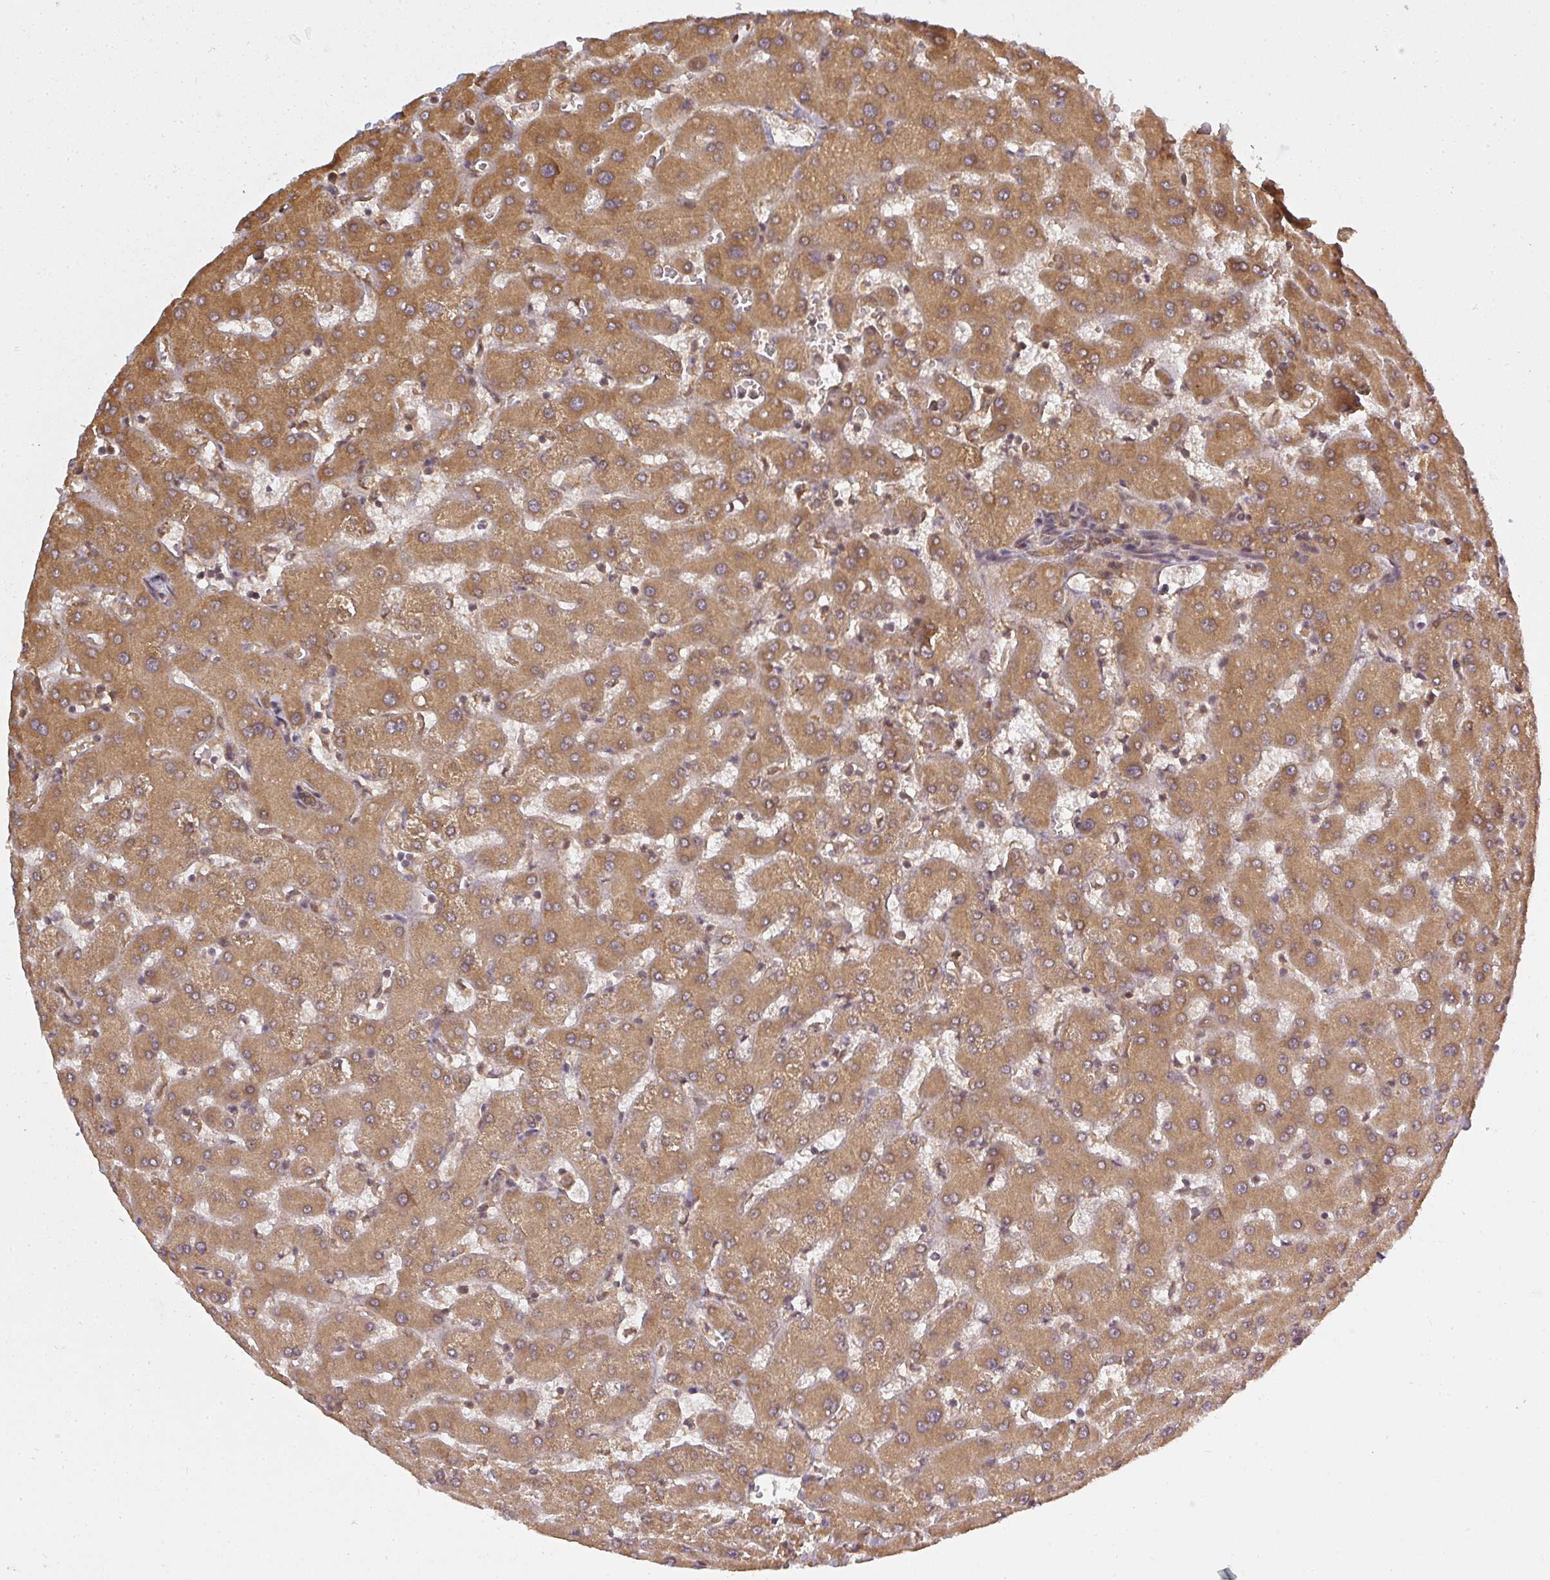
{"staining": {"intensity": "moderate", "quantity": ">75%", "location": "cytoplasmic/membranous"}, "tissue": "liver", "cell_type": "Cholangiocytes", "image_type": "normal", "snomed": [{"axis": "morphology", "description": "Normal tissue, NOS"}, {"axis": "topography", "description": "Liver"}], "caption": "Approximately >75% of cholangiocytes in normal liver reveal moderate cytoplasmic/membranous protein staining as visualized by brown immunohistochemical staining.", "gene": "PPP6R3", "patient": {"sex": "female", "age": 63}}